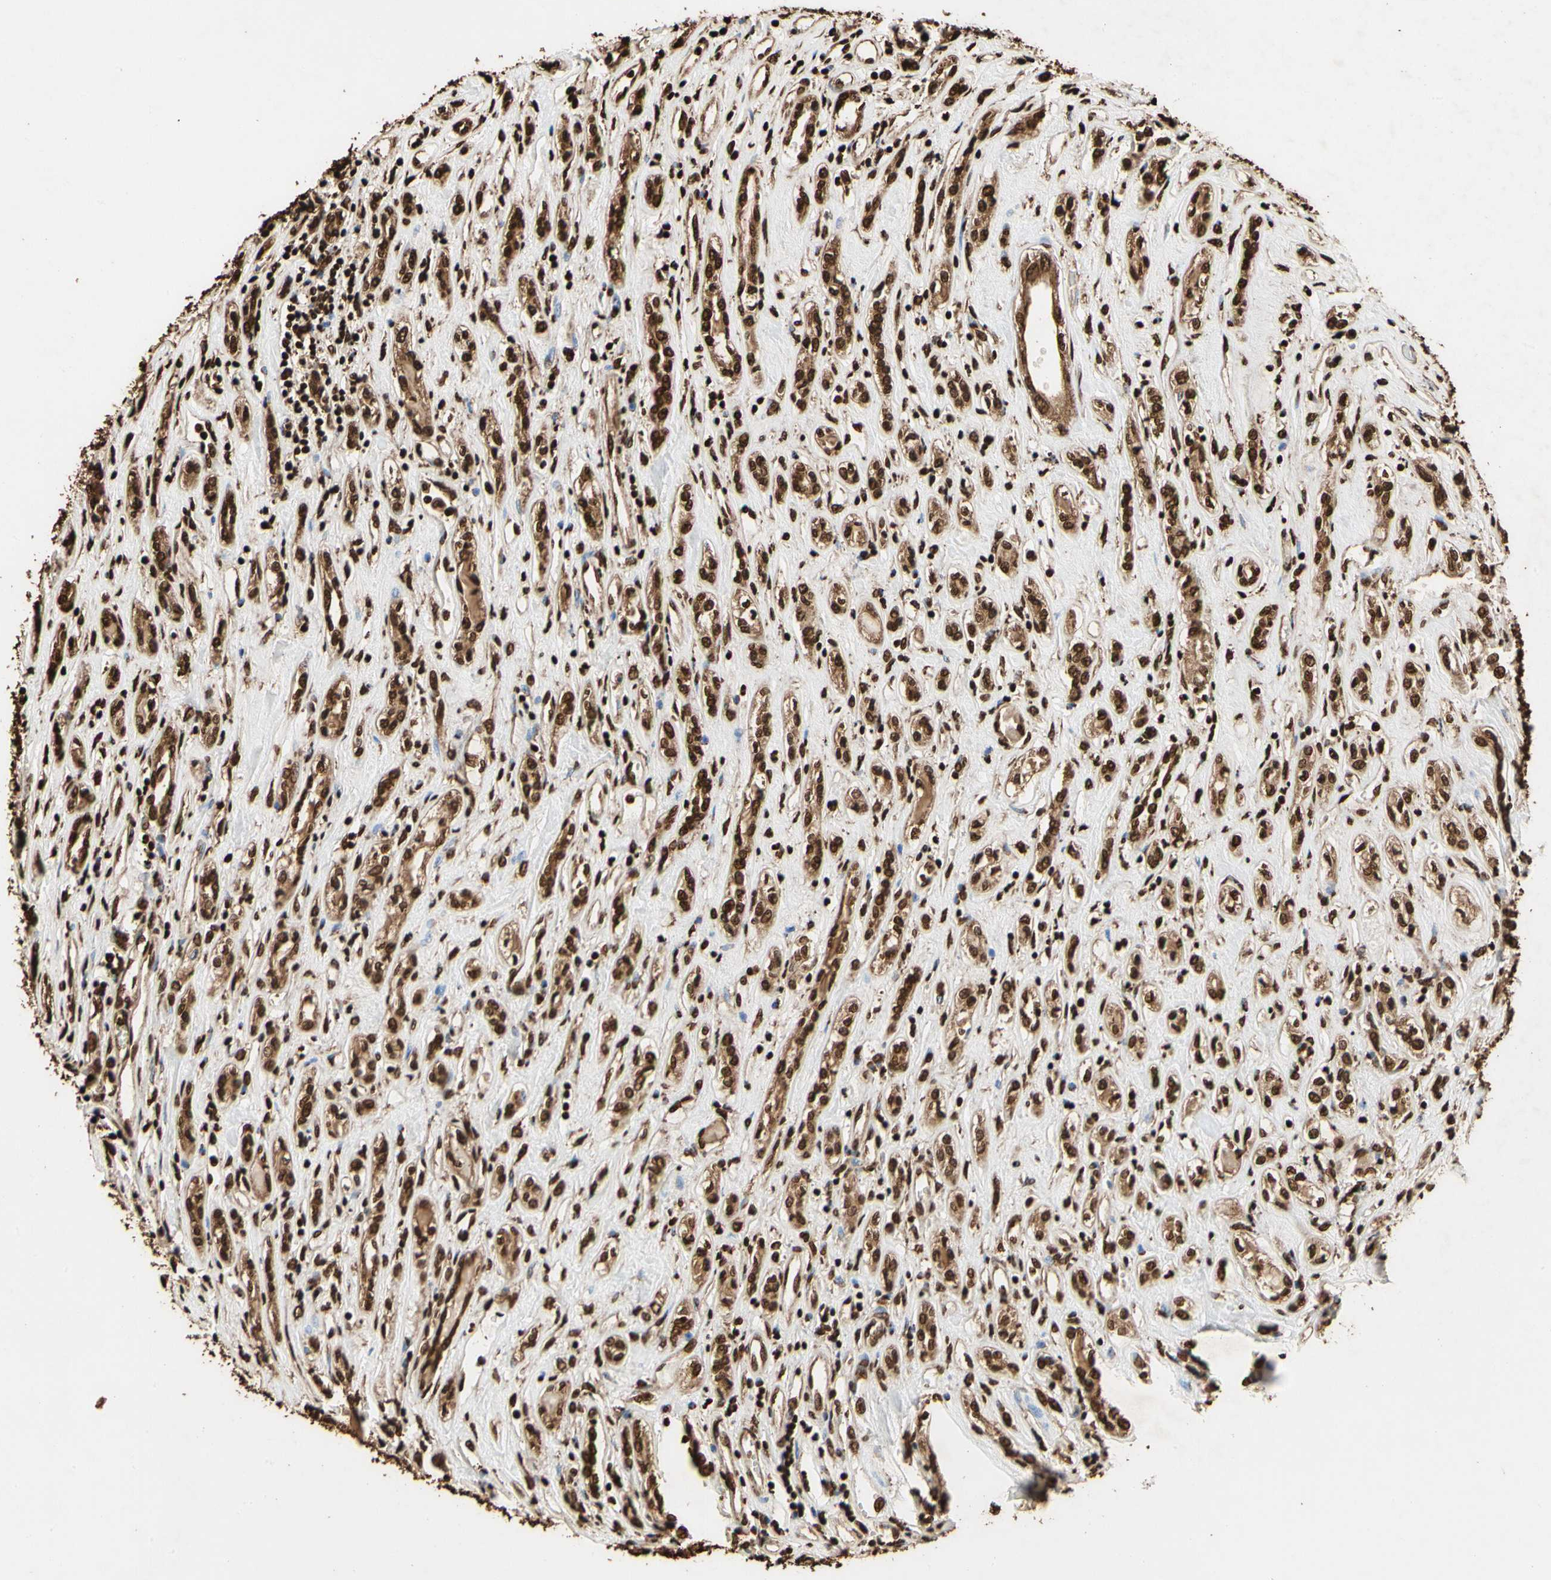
{"staining": {"intensity": "strong", "quantity": ">75%", "location": "cytoplasmic/membranous,nuclear"}, "tissue": "renal cancer", "cell_type": "Tumor cells", "image_type": "cancer", "snomed": [{"axis": "morphology", "description": "Adenocarcinoma, NOS"}, {"axis": "topography", "description": "Kidney"}], "caption": "The histopathology image displays staining of renal cancer, revealing strong cytoplasmic/membranous and nuclear protein staining (brown color) within tumor cells.", "gene": "HNRNPK", "patient": {"sex": "female", "age": 70}}